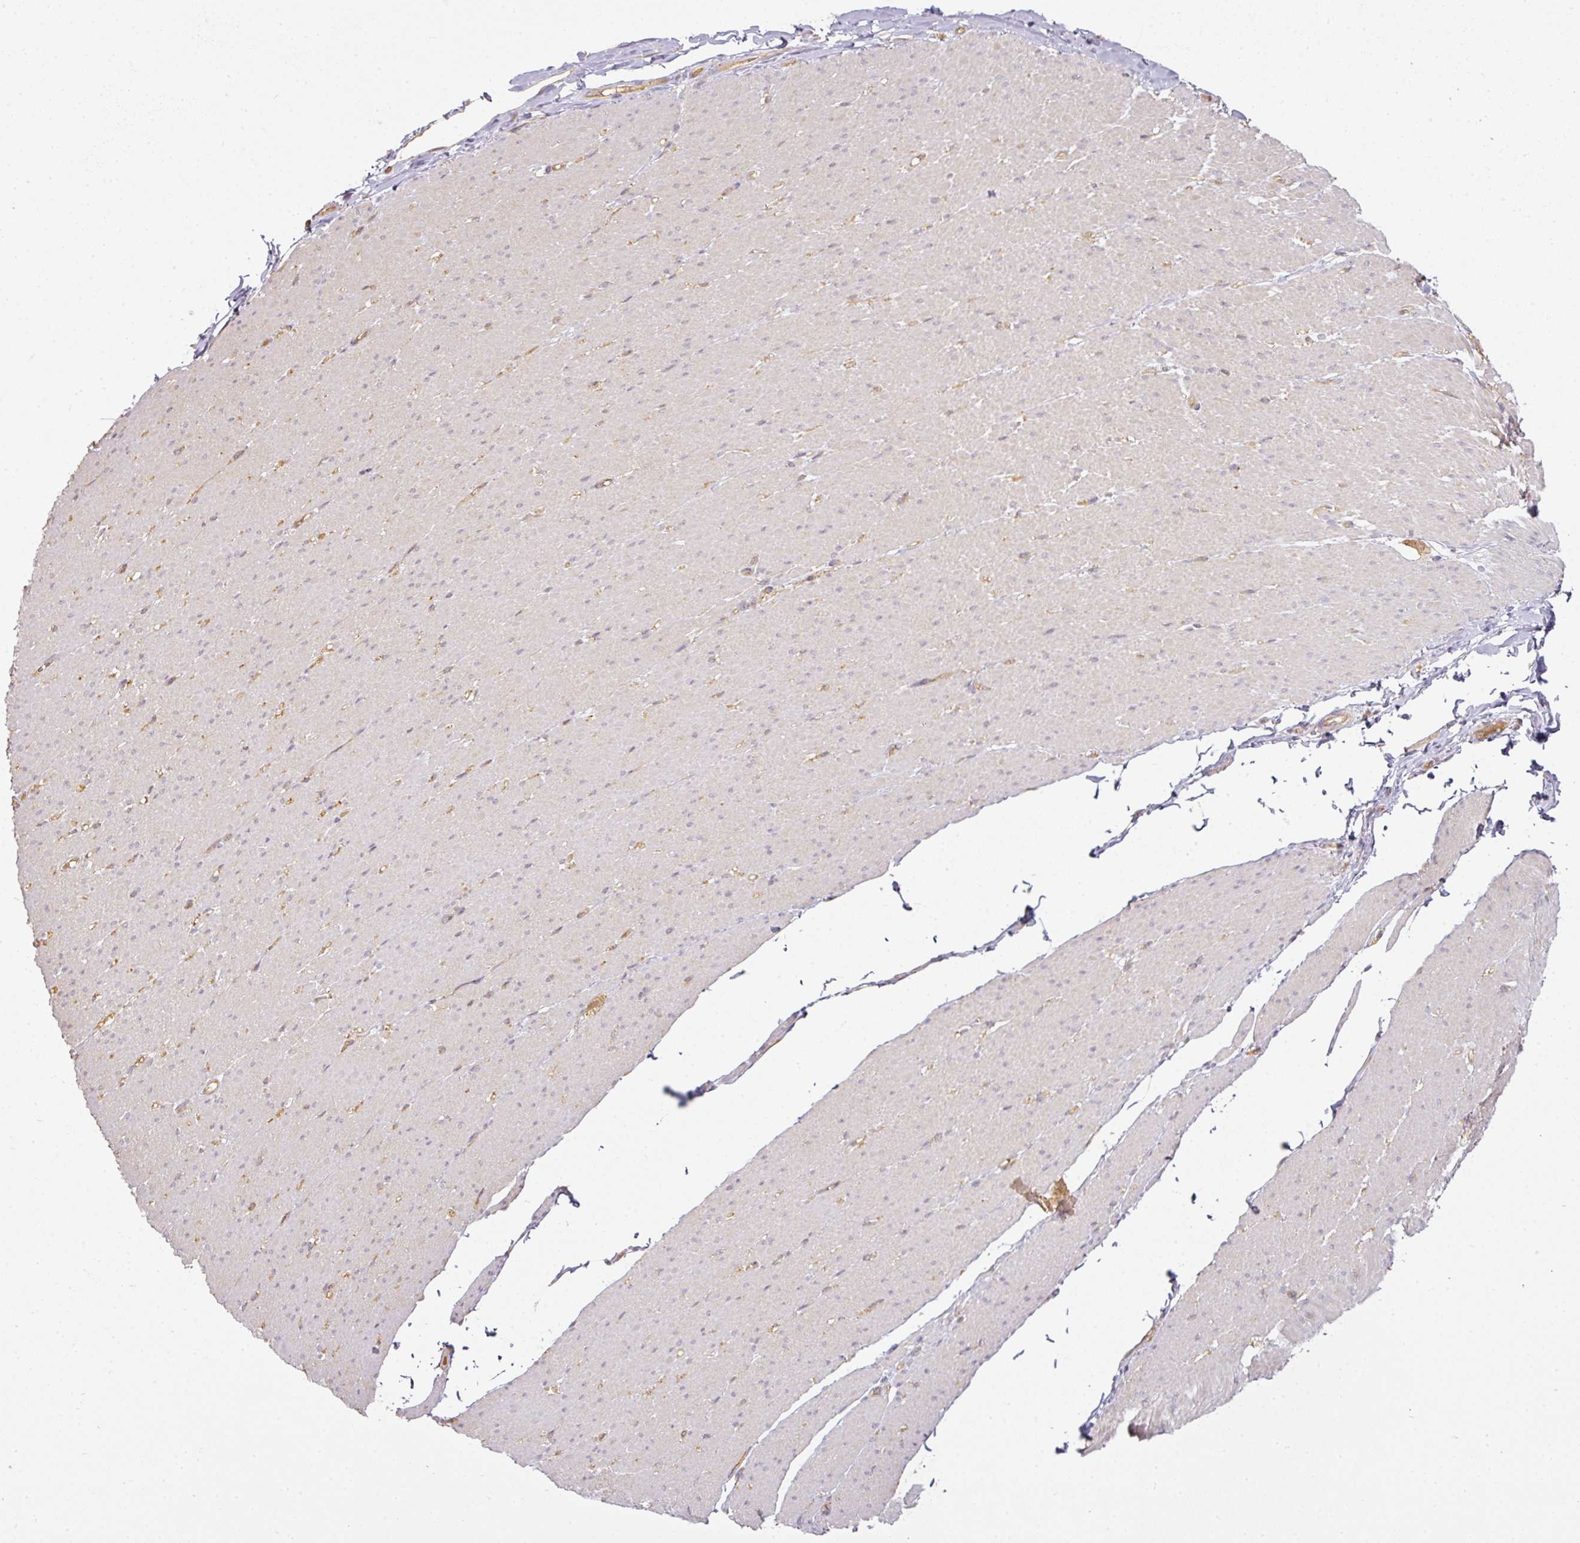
{"staining": {"intensity": "negative", "quantity": "none", "location": "none"}, "tissue": "smooth muscle", "cell_type": "Smooth muscle cells", "image_type": "normal", "snomed": [{"axis": "morphology", "description": "Normal tissue, NOS"}, {"axis": "topography", "description": "Smooth muscle"}, {"axis": "topography", "description": "Rectum"}], "caption": "The histopathology image reveals no staining of smooth muscle cells in benign smooth muscle.", "gene": "ANKRD18A", "patient": {"sex": "male", "age": 53}}